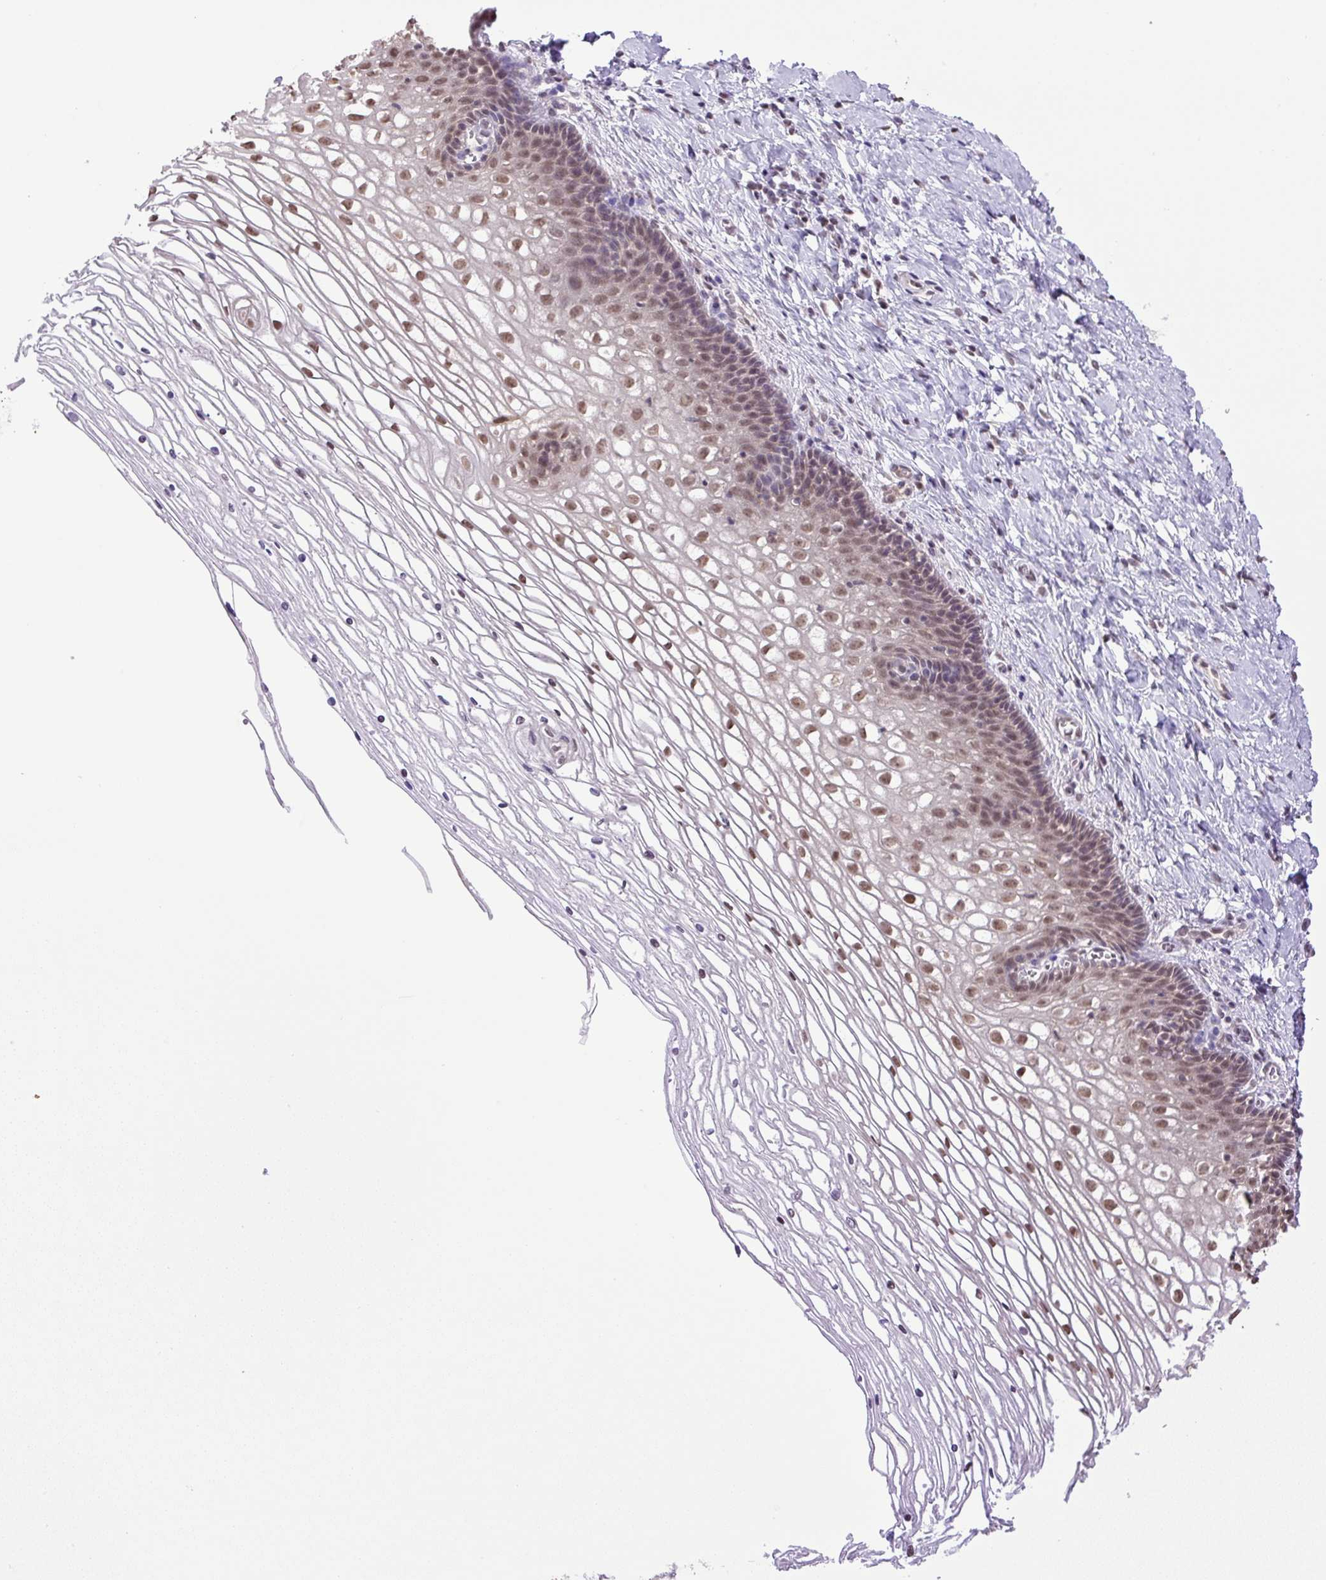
{"staining": {"intensity": "moderate", "quantity": ">75%", "location": "nuclear"}, "tissue": "cervix", "cell_type": "Glandular cells", "image_type": "normal", "snomed": [{"axis": "morphology", "description": "Normal tissue, NOS"}, {"axis": "topography", "description": "Cervix"}], "caption": "Approximately >75% of glandular cells in unremarkable cervix demonstrate moderate nuclear protein expression as visualized by brown immunohistochemical staining.", "gene": "SGTA", "patient": {"sex": "female", "age": 36}}